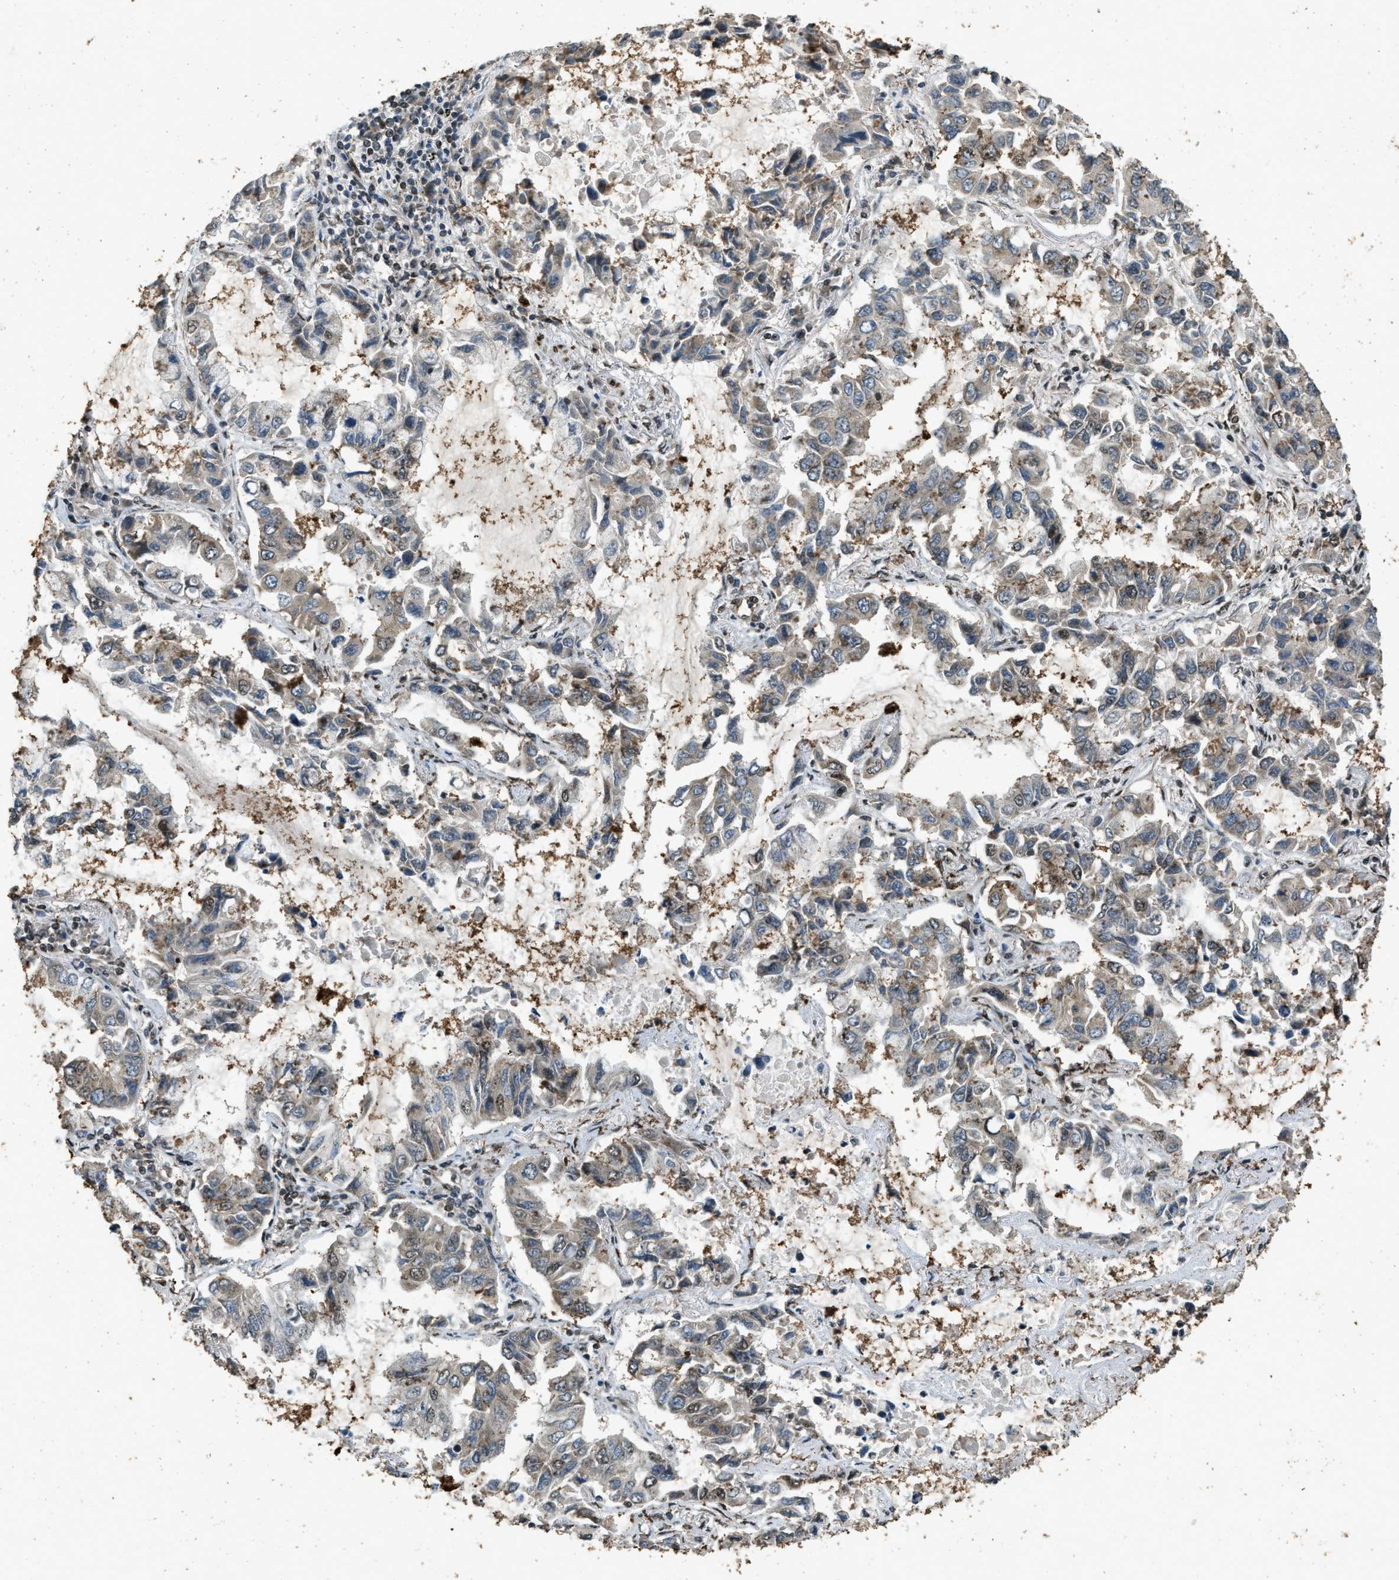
{"staining": {"intensity": "weak", "quantity": "<25%", "location": "cytoplasmic/membranous,nuclear"}, "tissue": "lung cancer", "cell_type": "Tumor cells", "image_type": "cancer", "snomed": [{"axis": "morphology", "description": "Adenocarcinoma, NOS"}, {"axis": "topography", "description": "Lung"}], "caption": "This is an immunohistochemistry (IHC) photomicrograph of lung cancer (adenocarcinoma). There is no expression in tumor cells.", "gene": "SYNE1", "patient": {"sex": "male", "age": 64}}